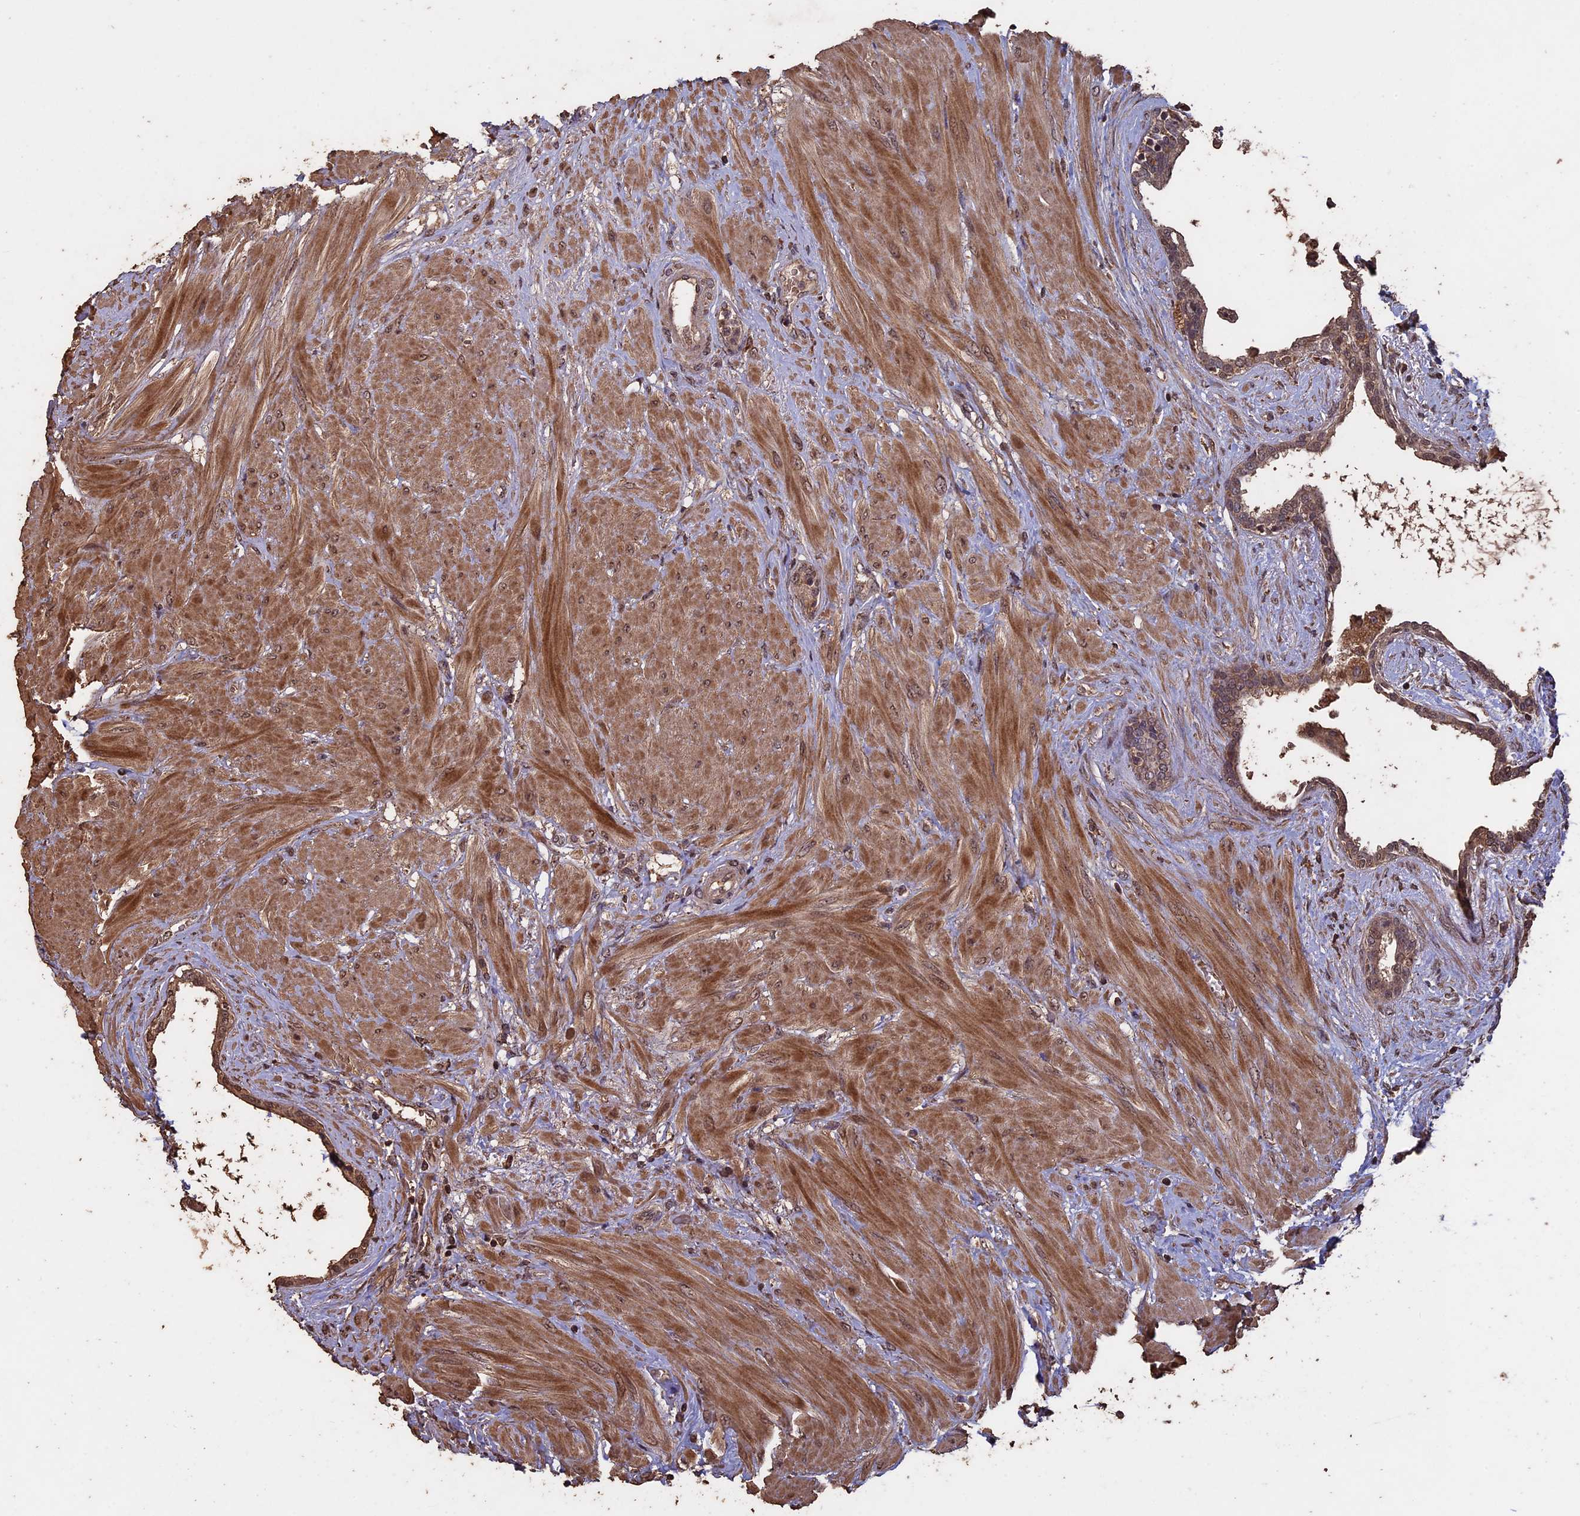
{"staining": {"intensity": "moderate", "quantity": ">75%", "location": "cytoplasmic/membranous,nuclear"}, "tissue": "prostate", "cell_type": "Glandular cells", "image_type": "normal", "snomed": [{"axis": "morphology", "description": "Normal tissue, NOS"}, {"axis": "topography", "description": "Prostate"}], "caption": "IHC image of normal prostate: human prostate stained using IHC demonstrates medium levels of moderate protein expression localized specifically in the cytoplasmic/membranous,nuclear of glandular cells, appearing as a cytoplasmic/membranous,nuclear brown color.", "gene": "HUNK", "patient": {"sex": "male", "age": 48}}